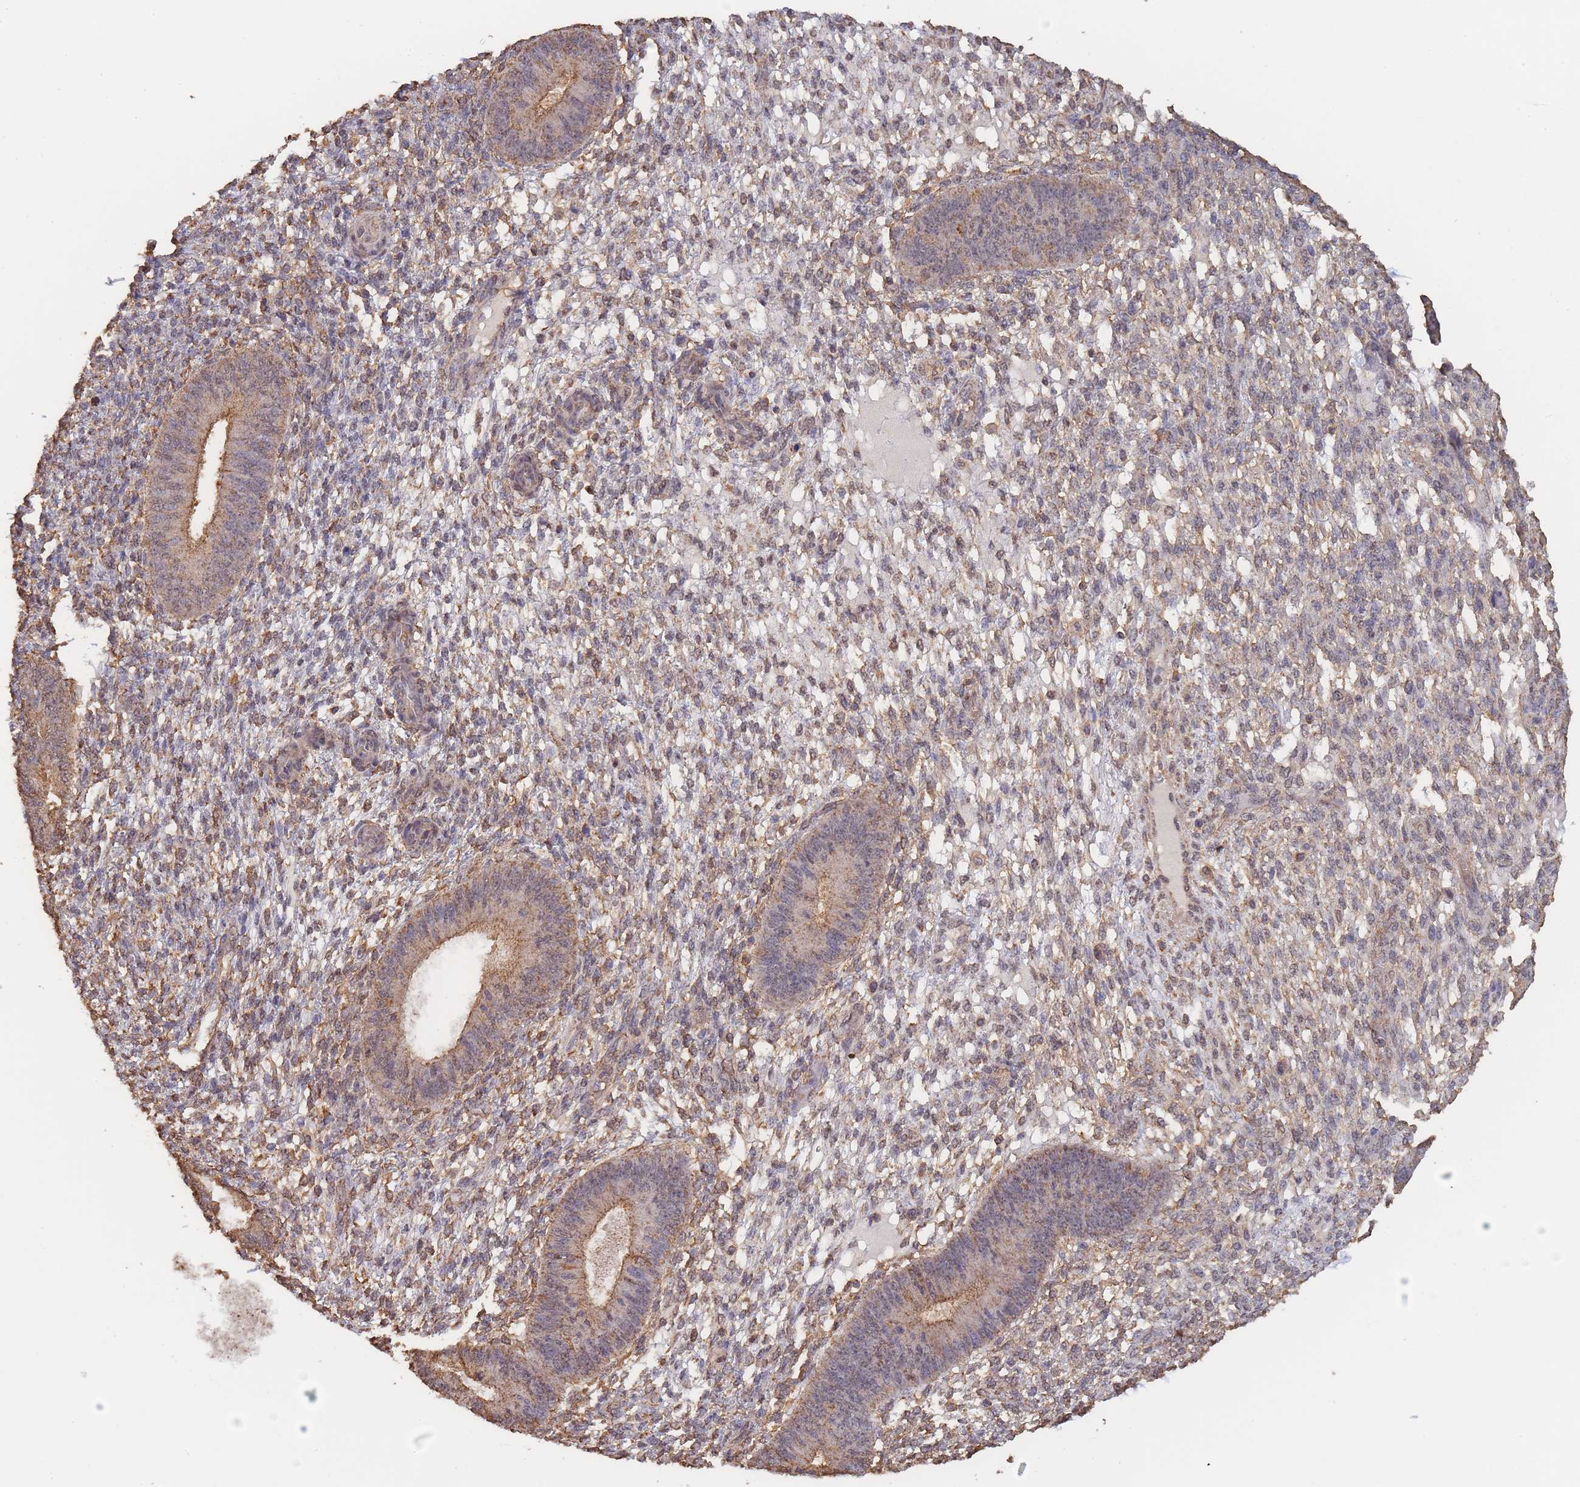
{"staining": {"intensity": "moderate", "quantity": ">75%", "location": "cytoplasmic/membranous"}, "tissue": "endometrium", "cell_type": "Cells in endometrial stroma", "image_type": "normal", "snomed": [{"axis": "morphology", "description": "Normal tissue, NOS"}, {"axis": "topography", "description": "Endometrium"}], "caption": "High-power microscopy captured an IHC micrograph of normal endometrium, revealing moderate cytoplasmic/membranous expression in approximately >75% of cells in endometrial stroma.", "gene": "METRN", "patient": {"sex": "female", "age": 49}}